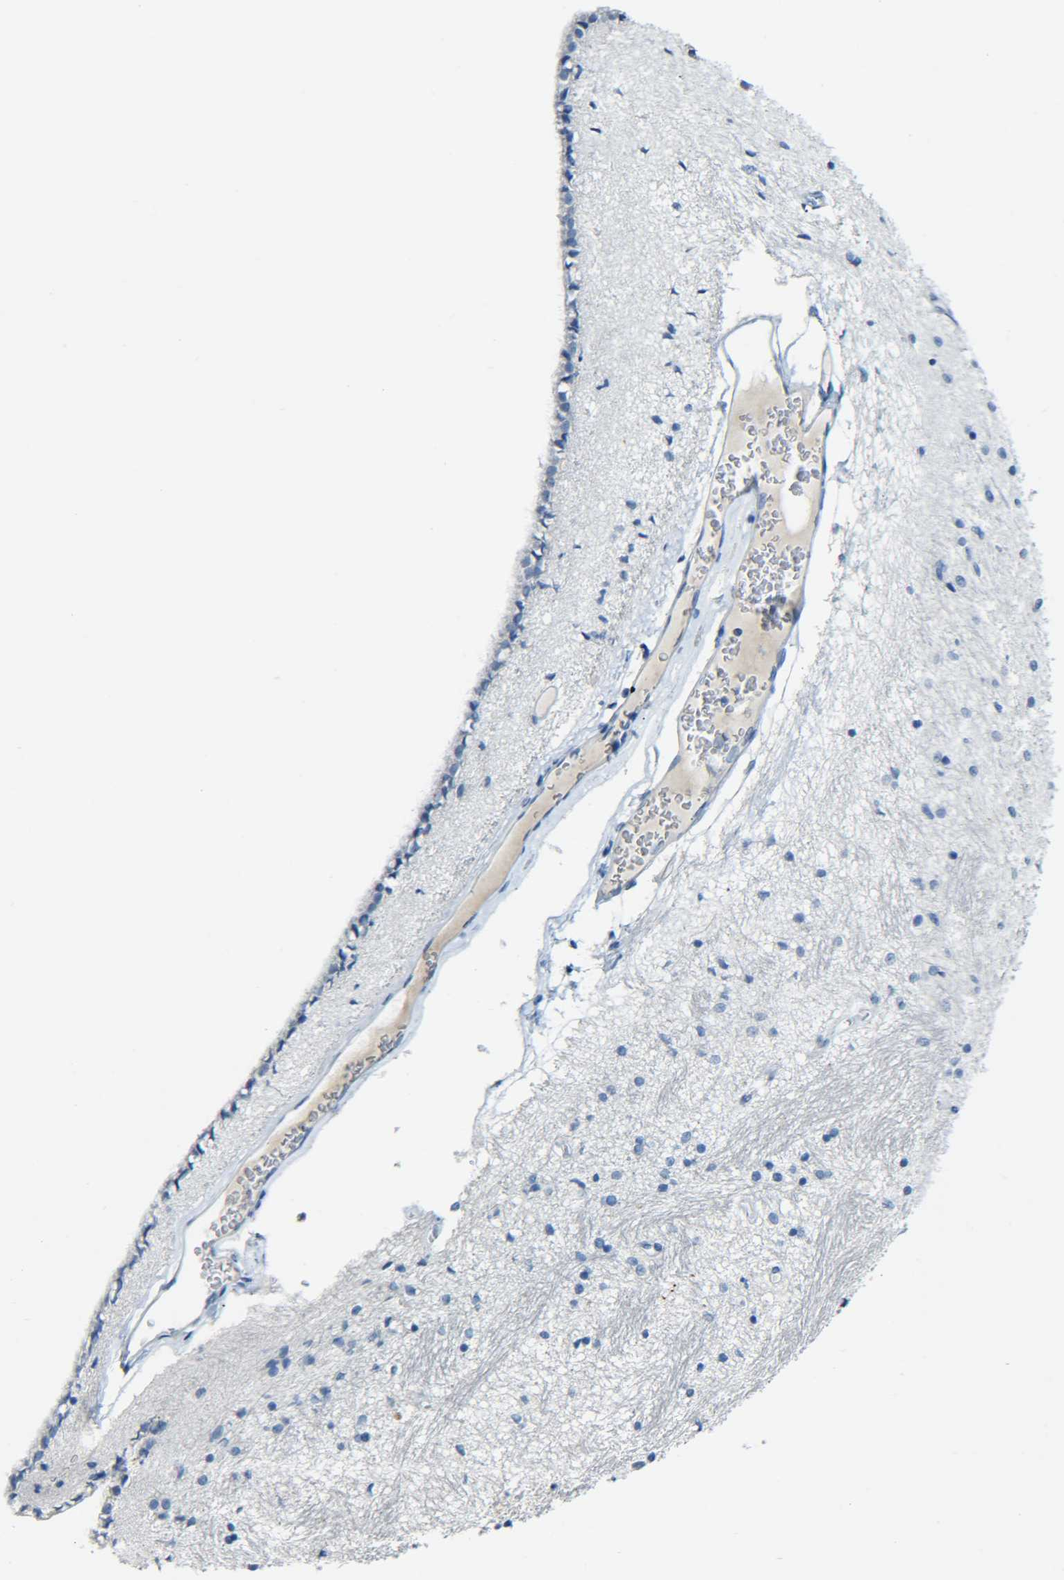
{"staining": {"intensity": "negative", "quantity": "none", "location": "none"}, "tissue": "hippocampus", "cell_type": "Glial cells", "image_type": "normal", "snomed": [{"axis": "morphology", "description": "Normal tissue, NOS"}, {"axis": "topography", "description": "Hippocampus"}], "caption": "Image shows no significant protein positivity in glial cells of benign hippocampus.", "gene": "C15orf48", "patient": {"sex": "female", "age": 54}}